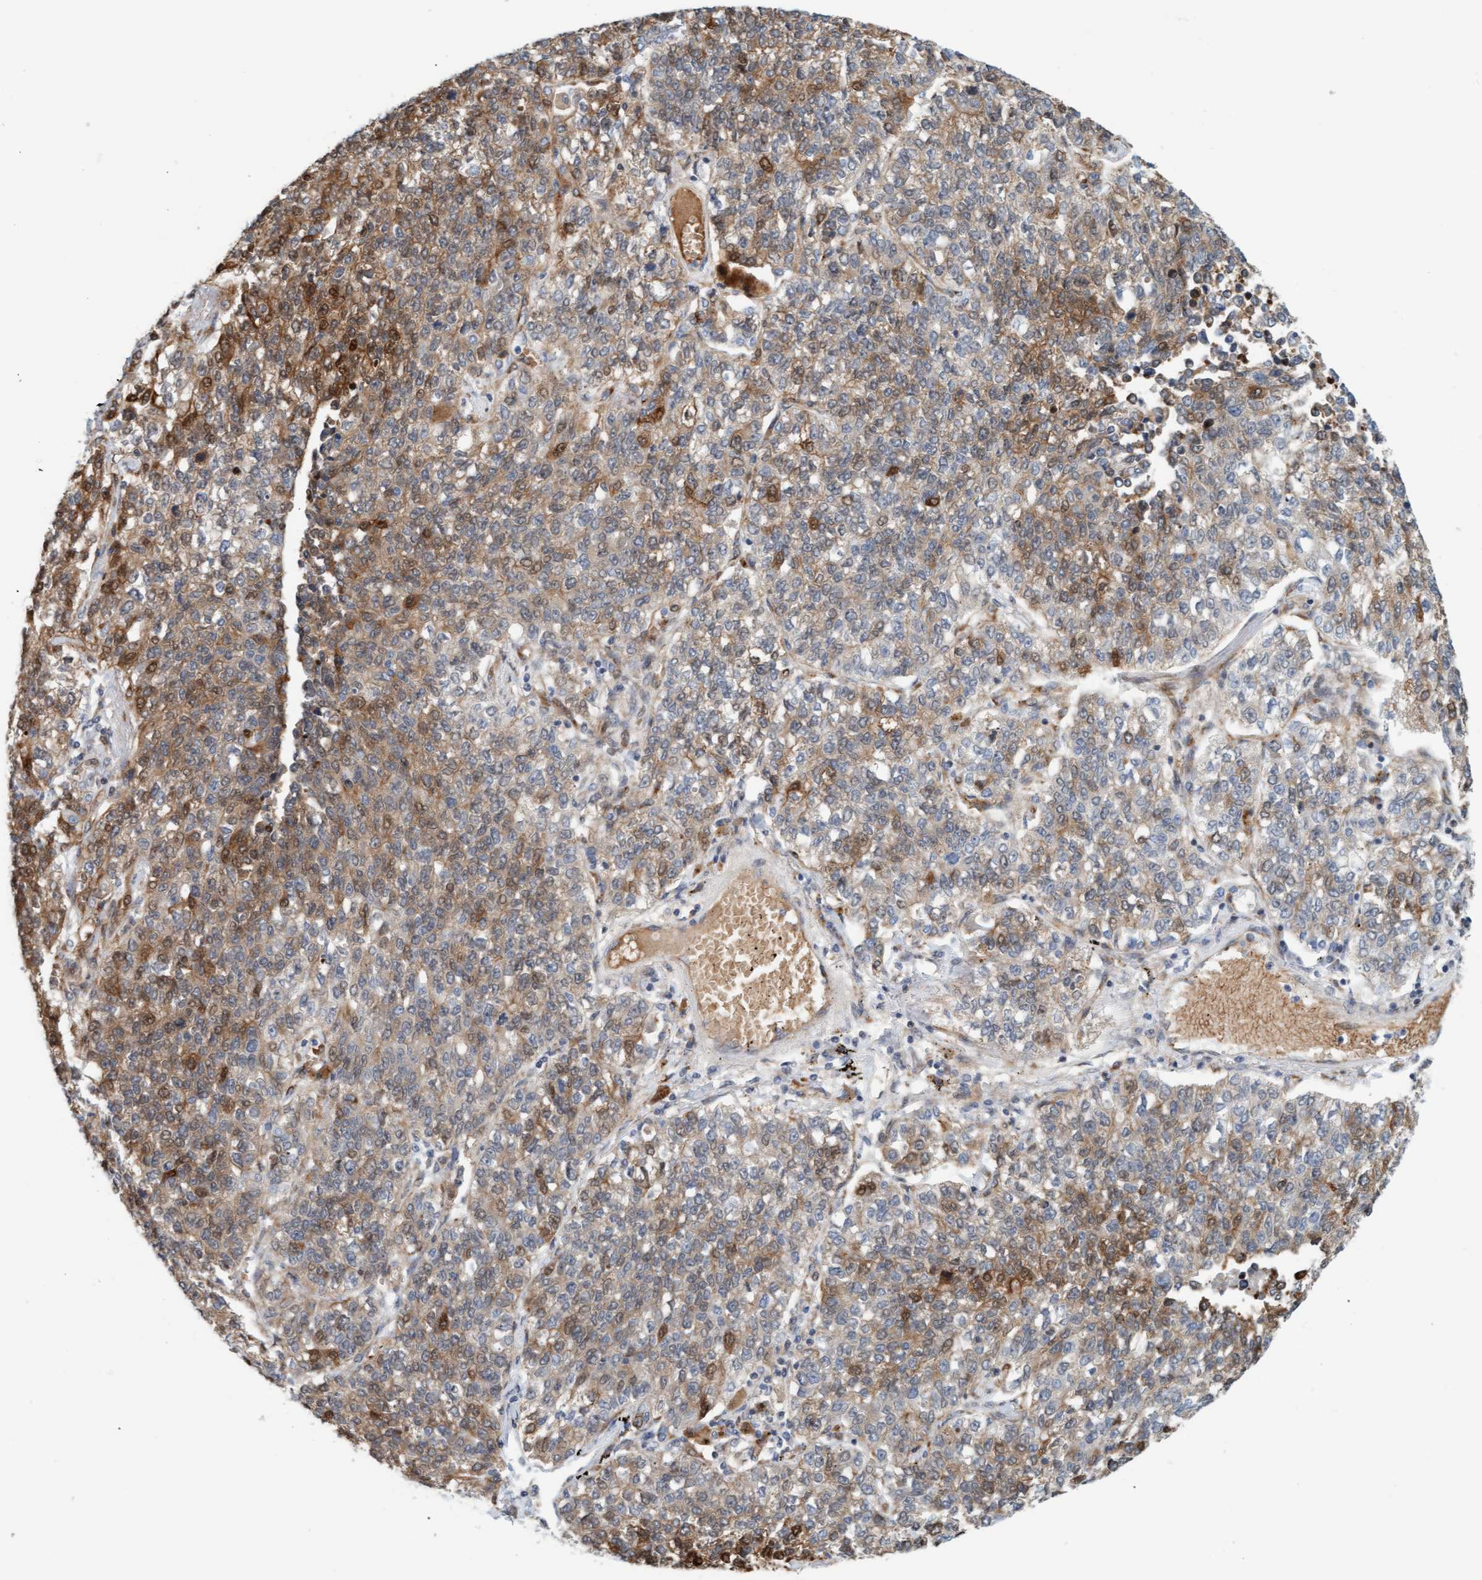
{"staining": {"intensity": "moderate", "quantity": "25%-75%", "location": "cytoplasmic/membranous,nuclear"}, "tissue": "lung cancer", "cell_type": "Tumor cells", "image_type": "cancer", "snomed": [{"axis": "morphology", "description": "Adenocarcinoma, NOS"}, {"axis": "topography", "description": "Lung"}], "caption": "An immunohistochemistry histopathology image of neoplastic tissue is shown. Protein staining in brown highlights moderate cytoplasmic/membranous and nuclear positivity in lung cancer (adenocarcinoma) within tumor cells. (Brightfield microscopy of DAB IHC at high magnification).", "gene": "EIF4EBP1", "patient": {"sex": "male", "age": 49}}